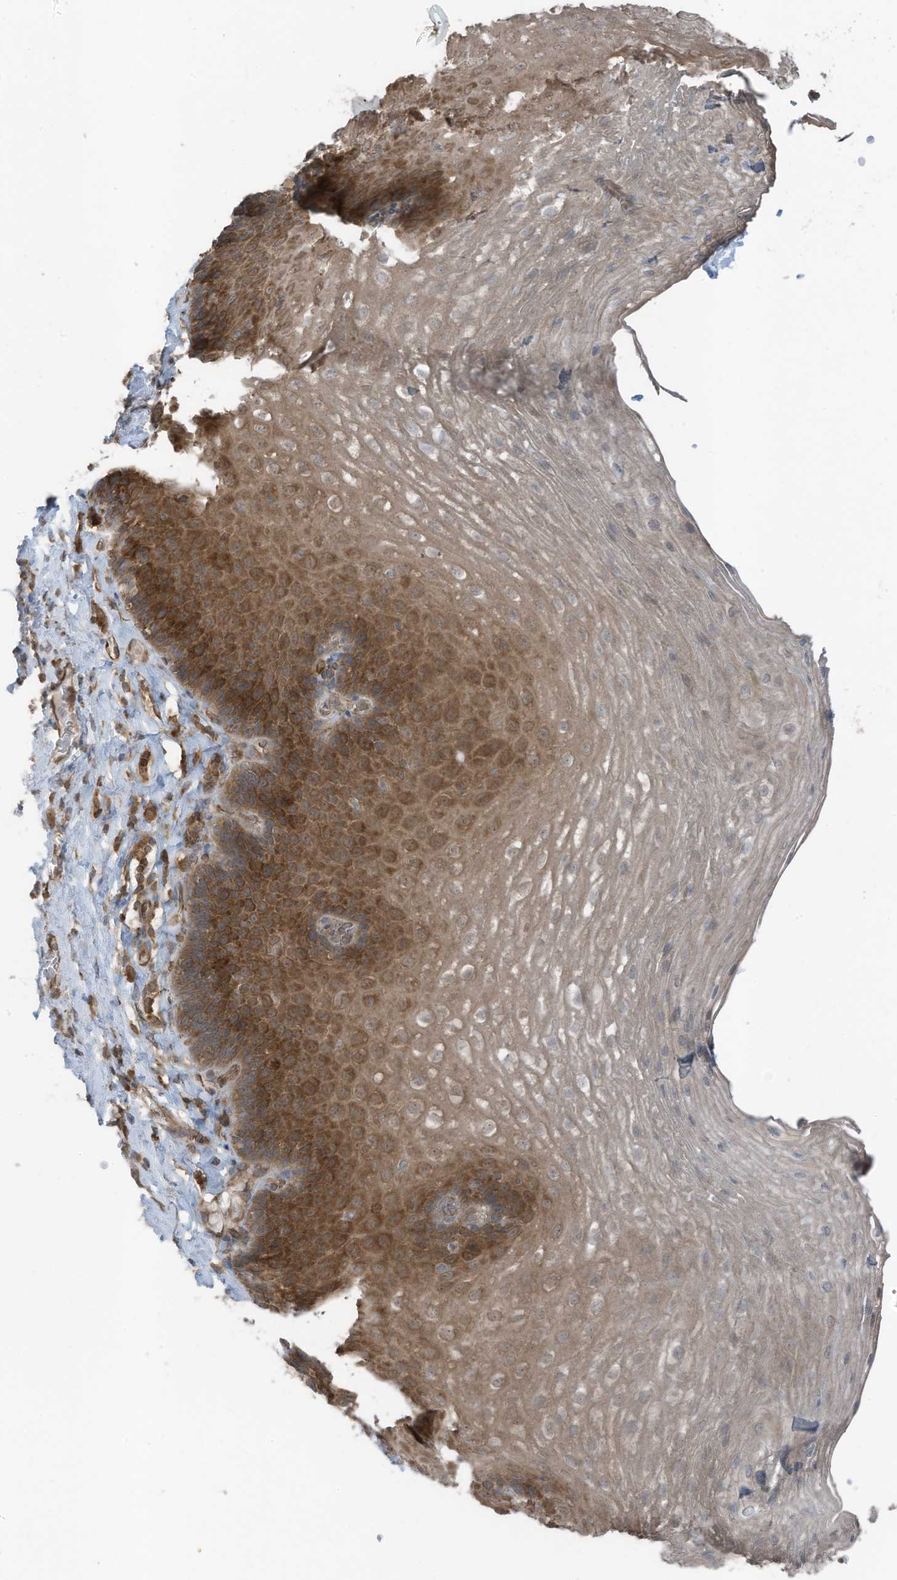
{"staining": {"intensity": "strong", "quantity": "25%-75%", "location": "cytoplasmic/membranous"}, "tissue": "esophagus", "cell_type": "Squamous epithelial cells", "image_type": "normal", "snomed": [{"axis": "morphology", "description": "Normal tissue, NOS"}, {"axis": "topography", "description": "Esophagus"}], "caption": "Unremarkable esophagus was stained to show a protein in brown. There is high levels of strong cytoplasmic/membranous staining in approximately 25%-75% of squamous epithelial cells.", "gene": "TXNDC9", "patient": {"sex": "female", "age": 66}}